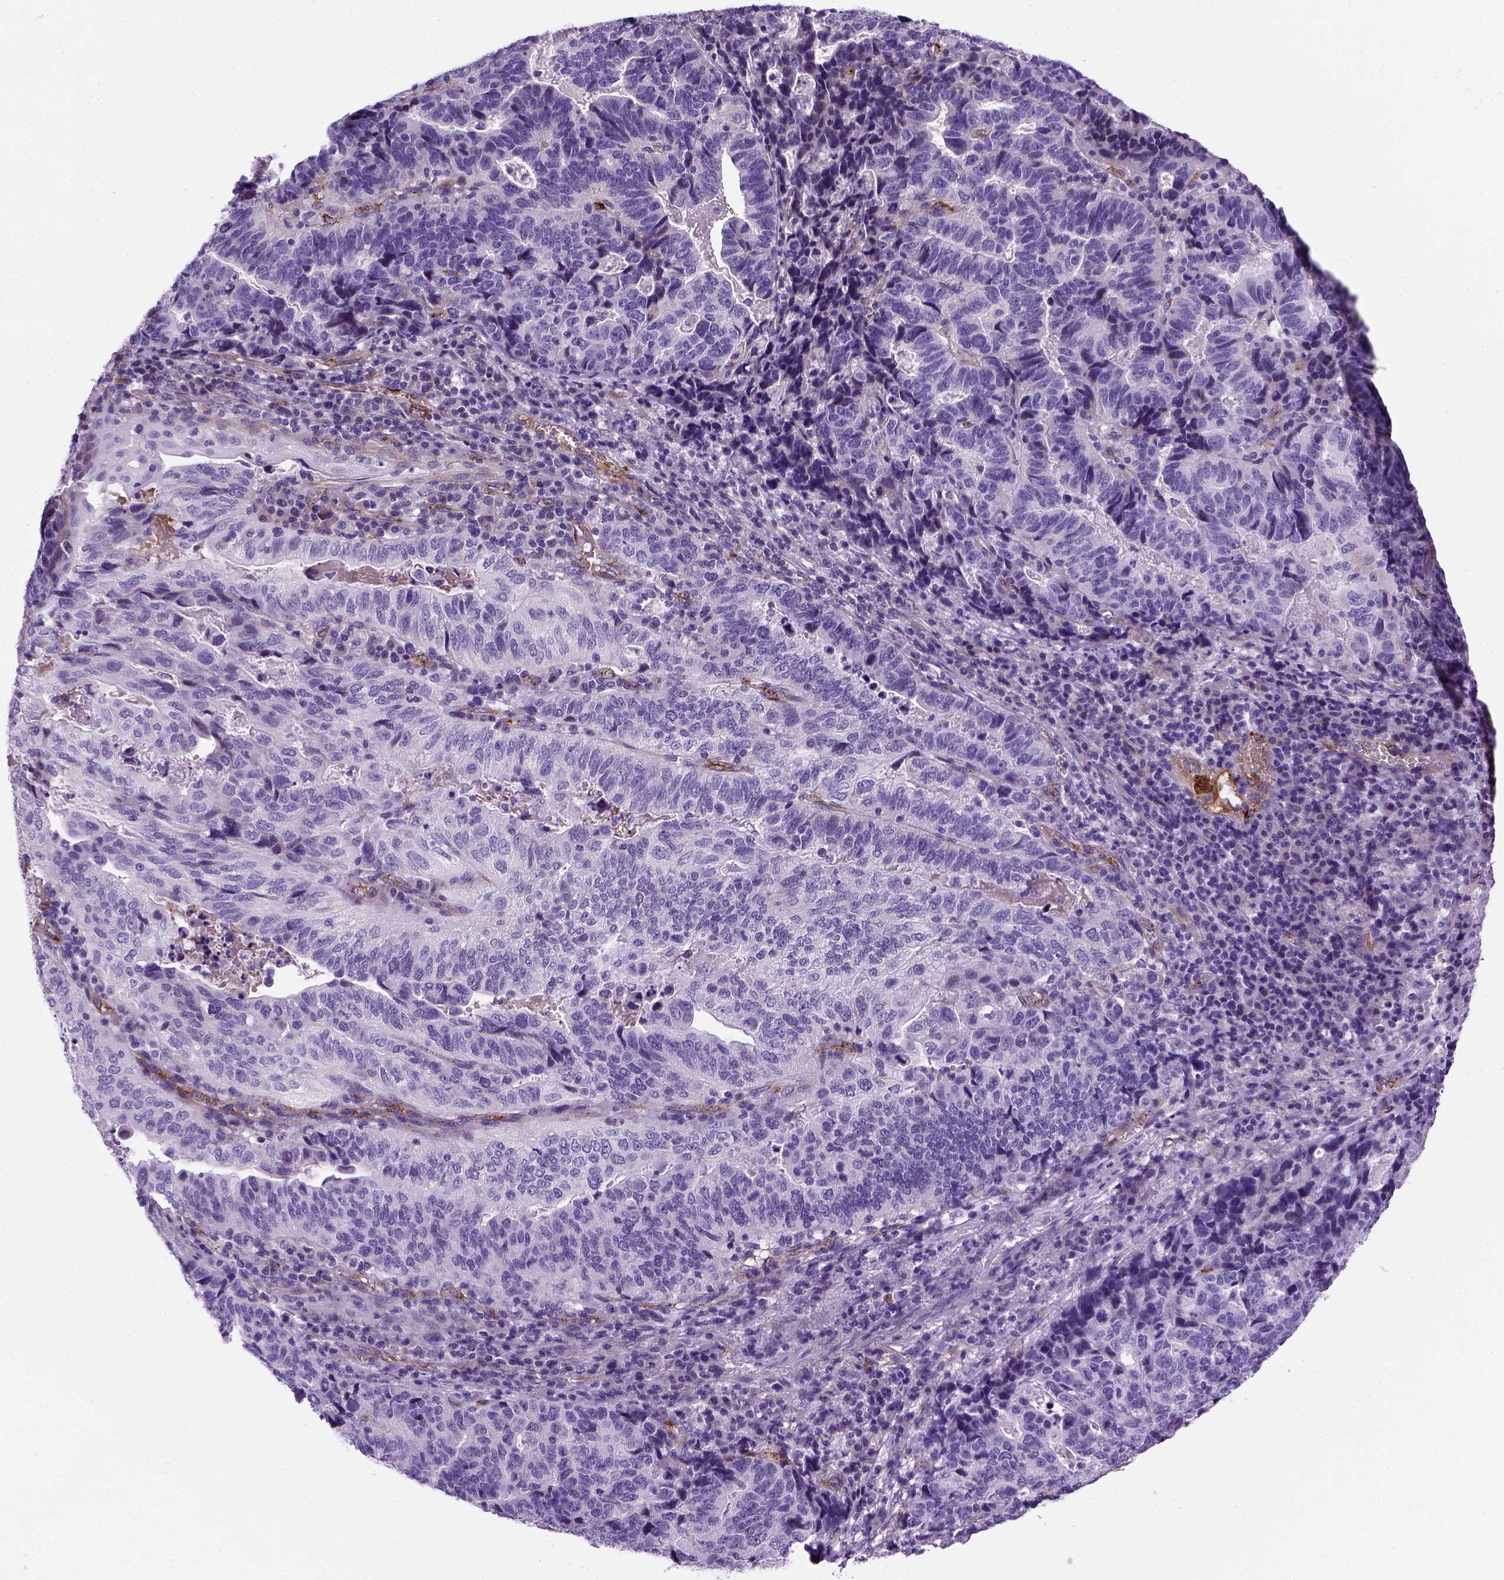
{"staining": {"intensity": "negative", "quantity": "none", "location": "none"}, "tissue": "stomach cancer", "cell_type": "Tumor cells", "image_type": "cancer", "snomed": [{"axis": "morphology", "description": "Adenocarcinoma, NOS"}, {"axis": "topography", "description": "Stomach, upper"}], "caption": "High magnification brightfield microscopy of stomach cancer stained with DAB (3,3'-diaminobenzidine) (brown) and counterstained with hematoxylin (blue): tumor cells show no significant positivity.", "gene": "VWF", "patient": {"sex": "female", "age": 67}}